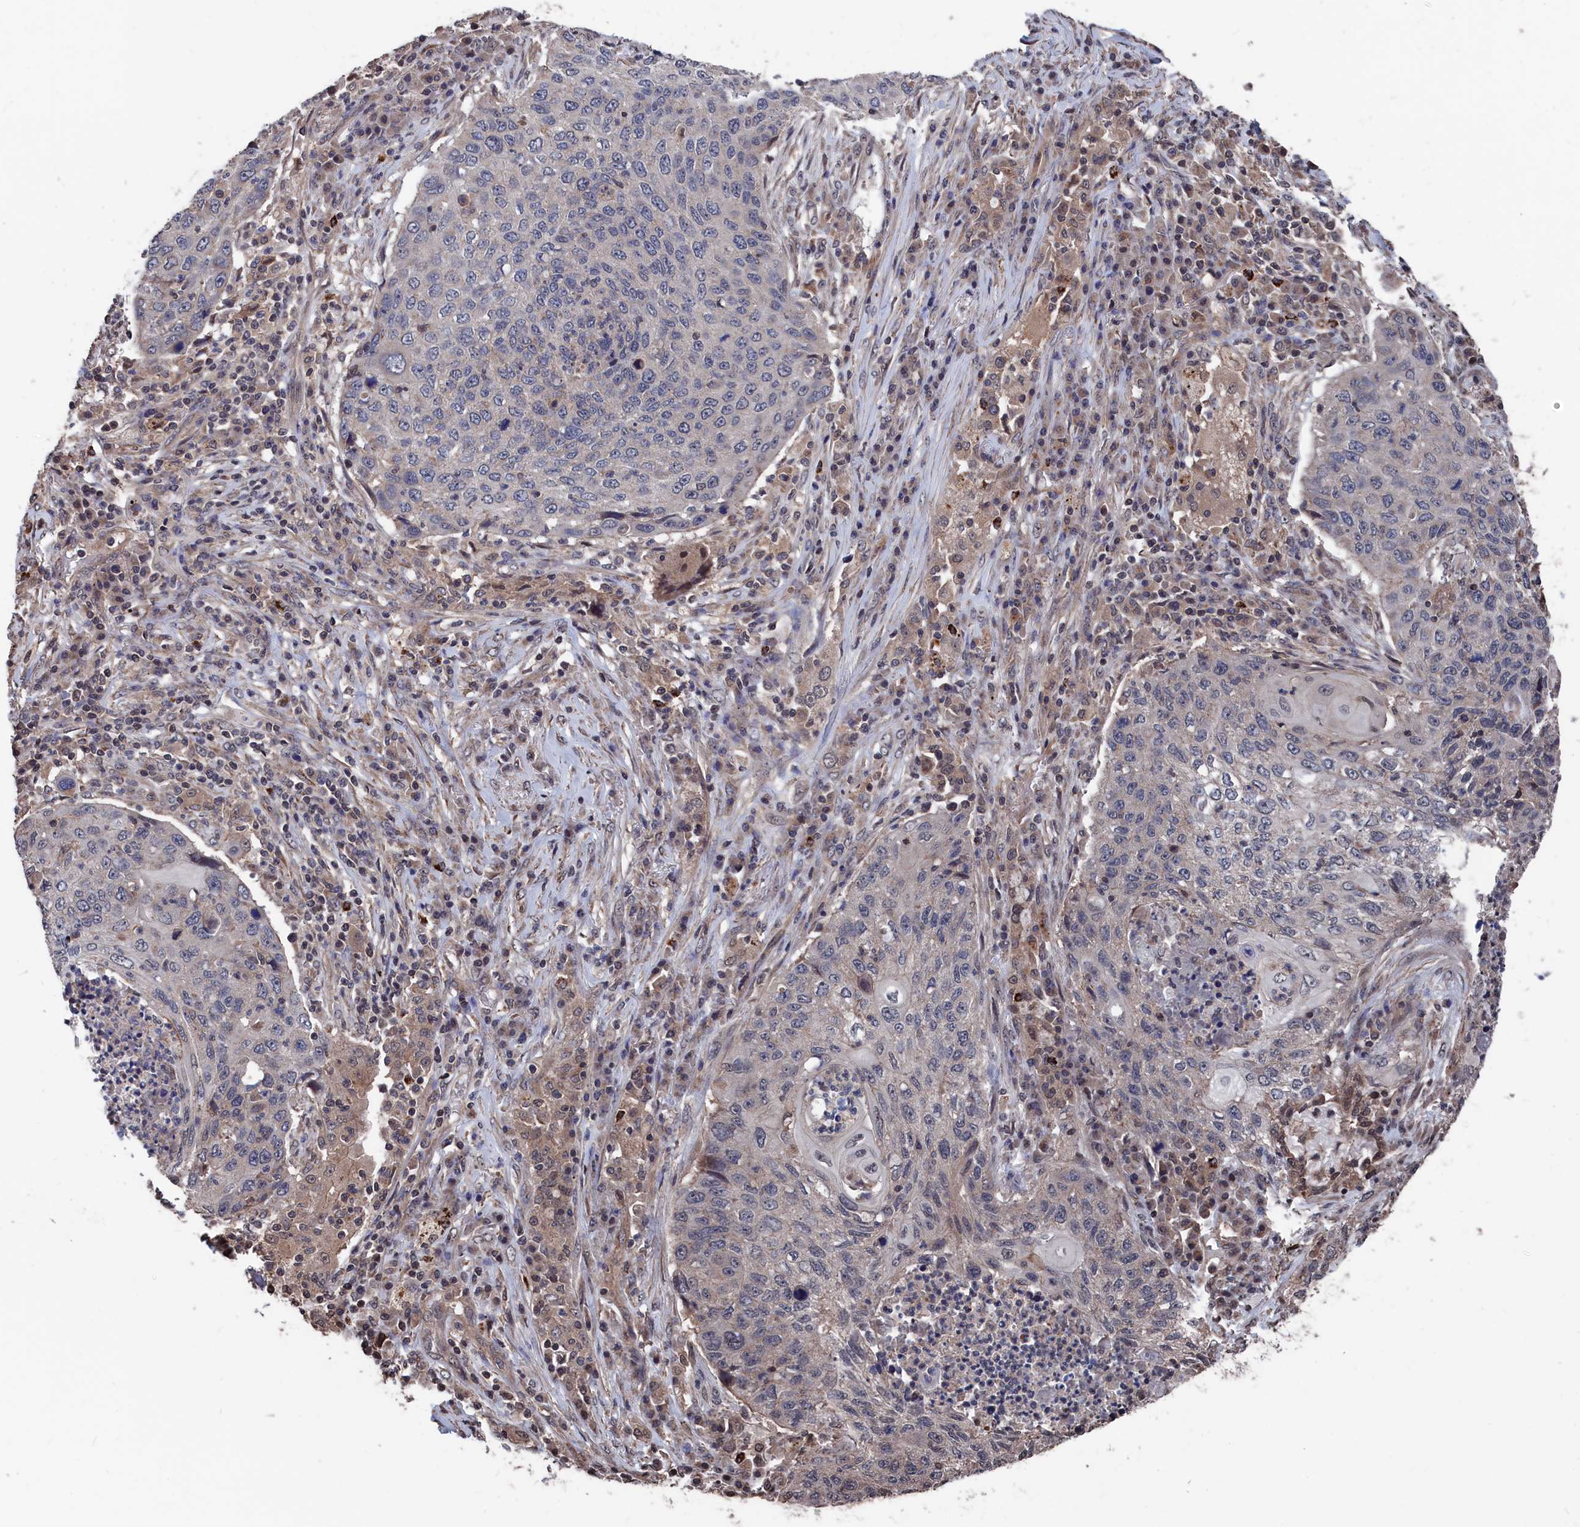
{"staining": {"intensity": "negative", "quantity": "none", "location": "none"}, "tissue": "lung cancer", "cell_type": "Tumor cells", "image_type": "cancer", "snomed": [{"axis": "morphology", "description": "Squamous cell carcinoma, NOS"}, {"axis": "topography", "description": "Lung"}], "caption": "The histopathology image demonstrates no staining of tumor cells in squamous cell carcinoma (lung).", "gene": "PDE12", "patient": {"sex": "female", "age": 63}}